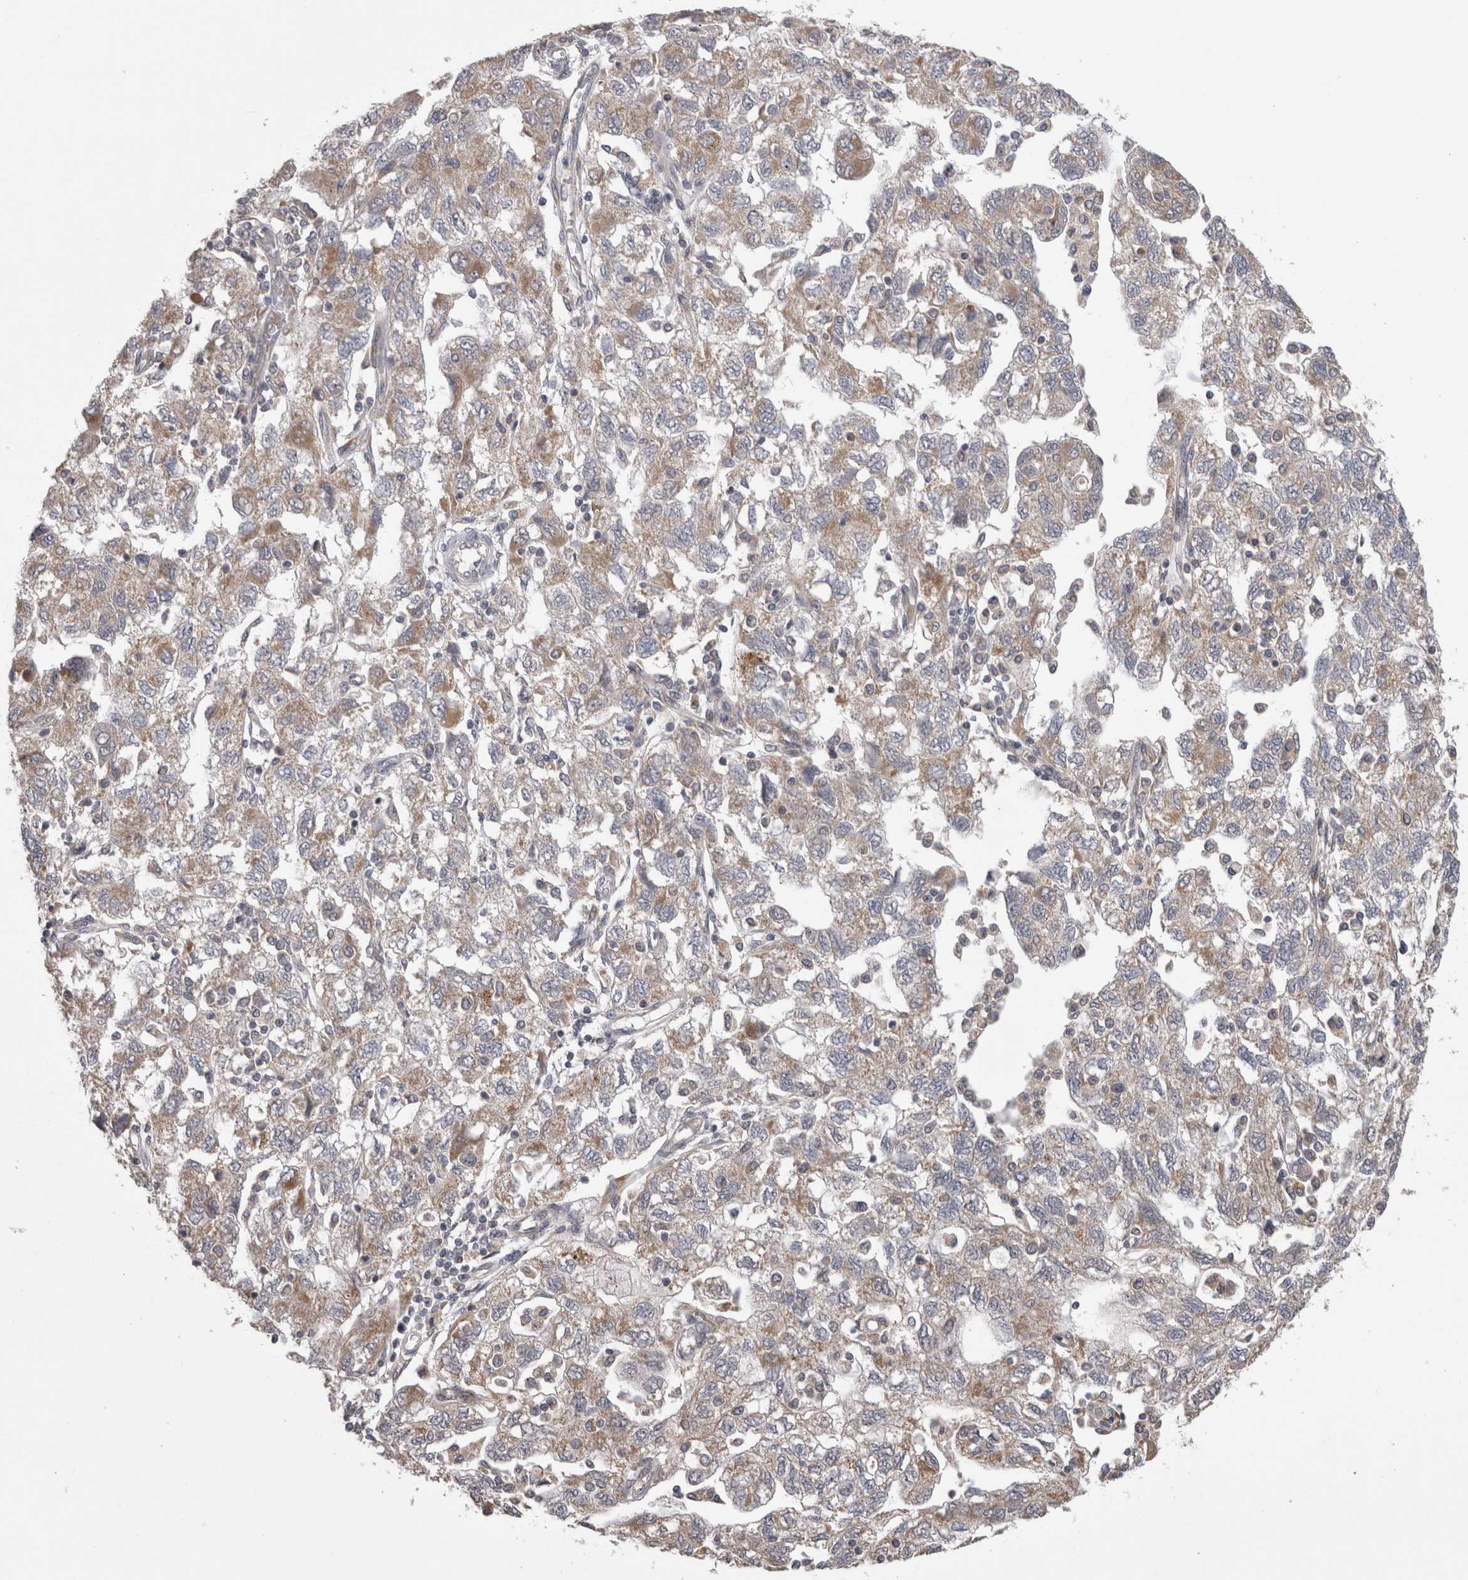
{"staining": {"intensity": "moderate", "quantity": "<25%", "location": "cytoplasmic/membranous"}, "tissue": "ovarian cancer", "cell_type": "Tumor cells", "image_type": "cancer", "snomed": [{"axis": "morphology", "description": "Carcinoma, NOS"}, {"axis": "morphology", "description": "Cystadenocarcinoma, serous, NOS"}, {"axis": "topography", "description": "Ovary"}], "caption": "High-power microscopy captured an immunohistochemistry histopathology image of ovarian cancer (serous cystadenocarcinoma), revealing moderate cytoplasmic/membranous staining in about <25% of tumor cells.", "gene": "ARHGAP29", "patient": {"sex": "female", "age": 69}}